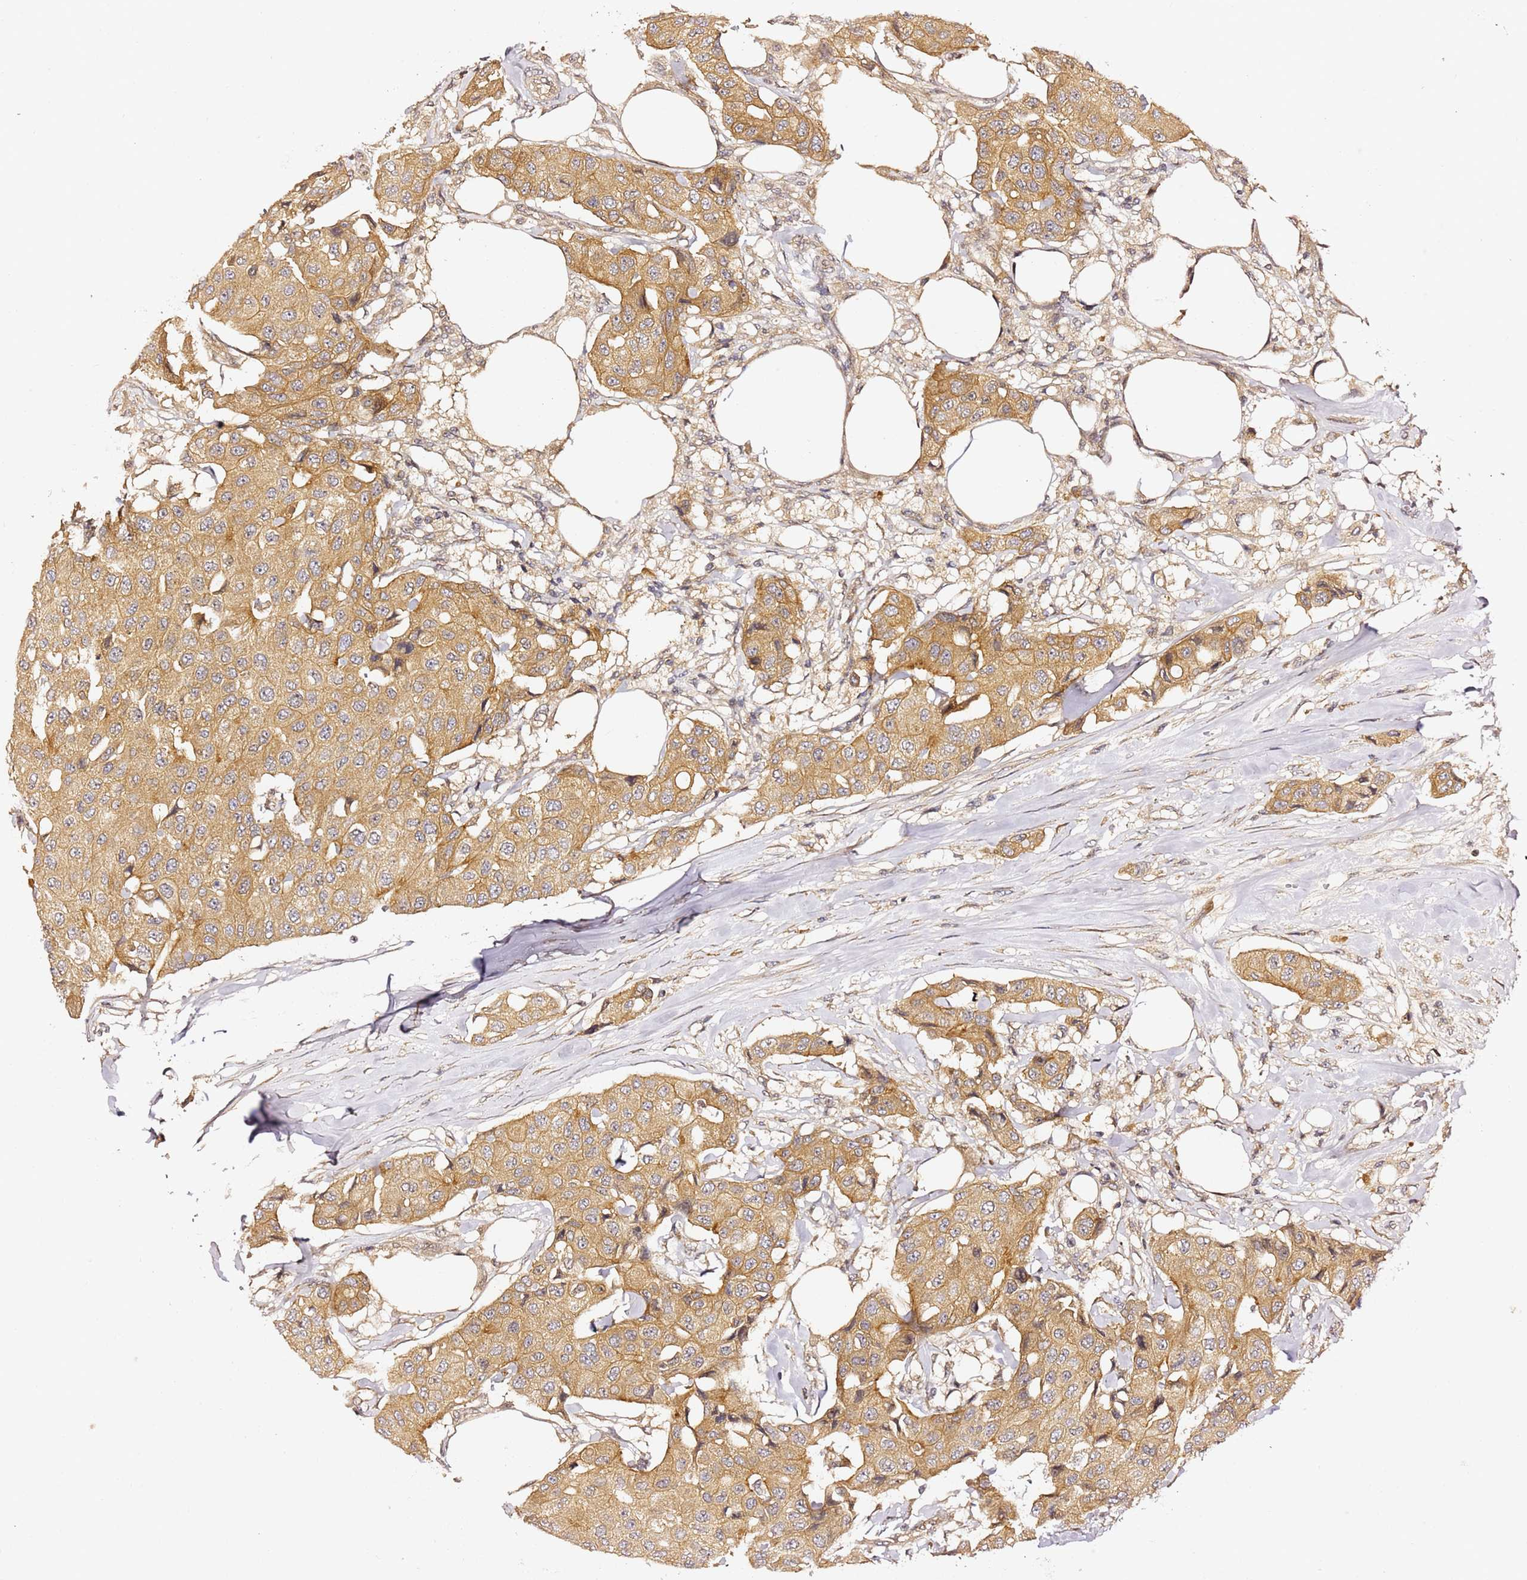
{"staining": {"intensity": "moderate", "quantity": ">75%", "location": "cytoplasmic/membranous"}, "tissue": "breast cancer", "cell_type": "Tumor cells", "image_type": "cancer", "snomed": [{"axis": "morphology", "description": "Duct carcinoma"}, {"axis": "topography", "description": "Breast"}], "caption": "A medium amount of moderate cytoplasmic/membranous expression is seen in approximately >75% of tumor cells in breast cancer (intraductal carcinoma) tissue. The protein of interest is stained brown, and the nuclei are stained in blue (DAB IHC with brightfield microscopy, high magnification).", "gene": "OSBPL2", "patient": {"sex": "female", "age": 80}}